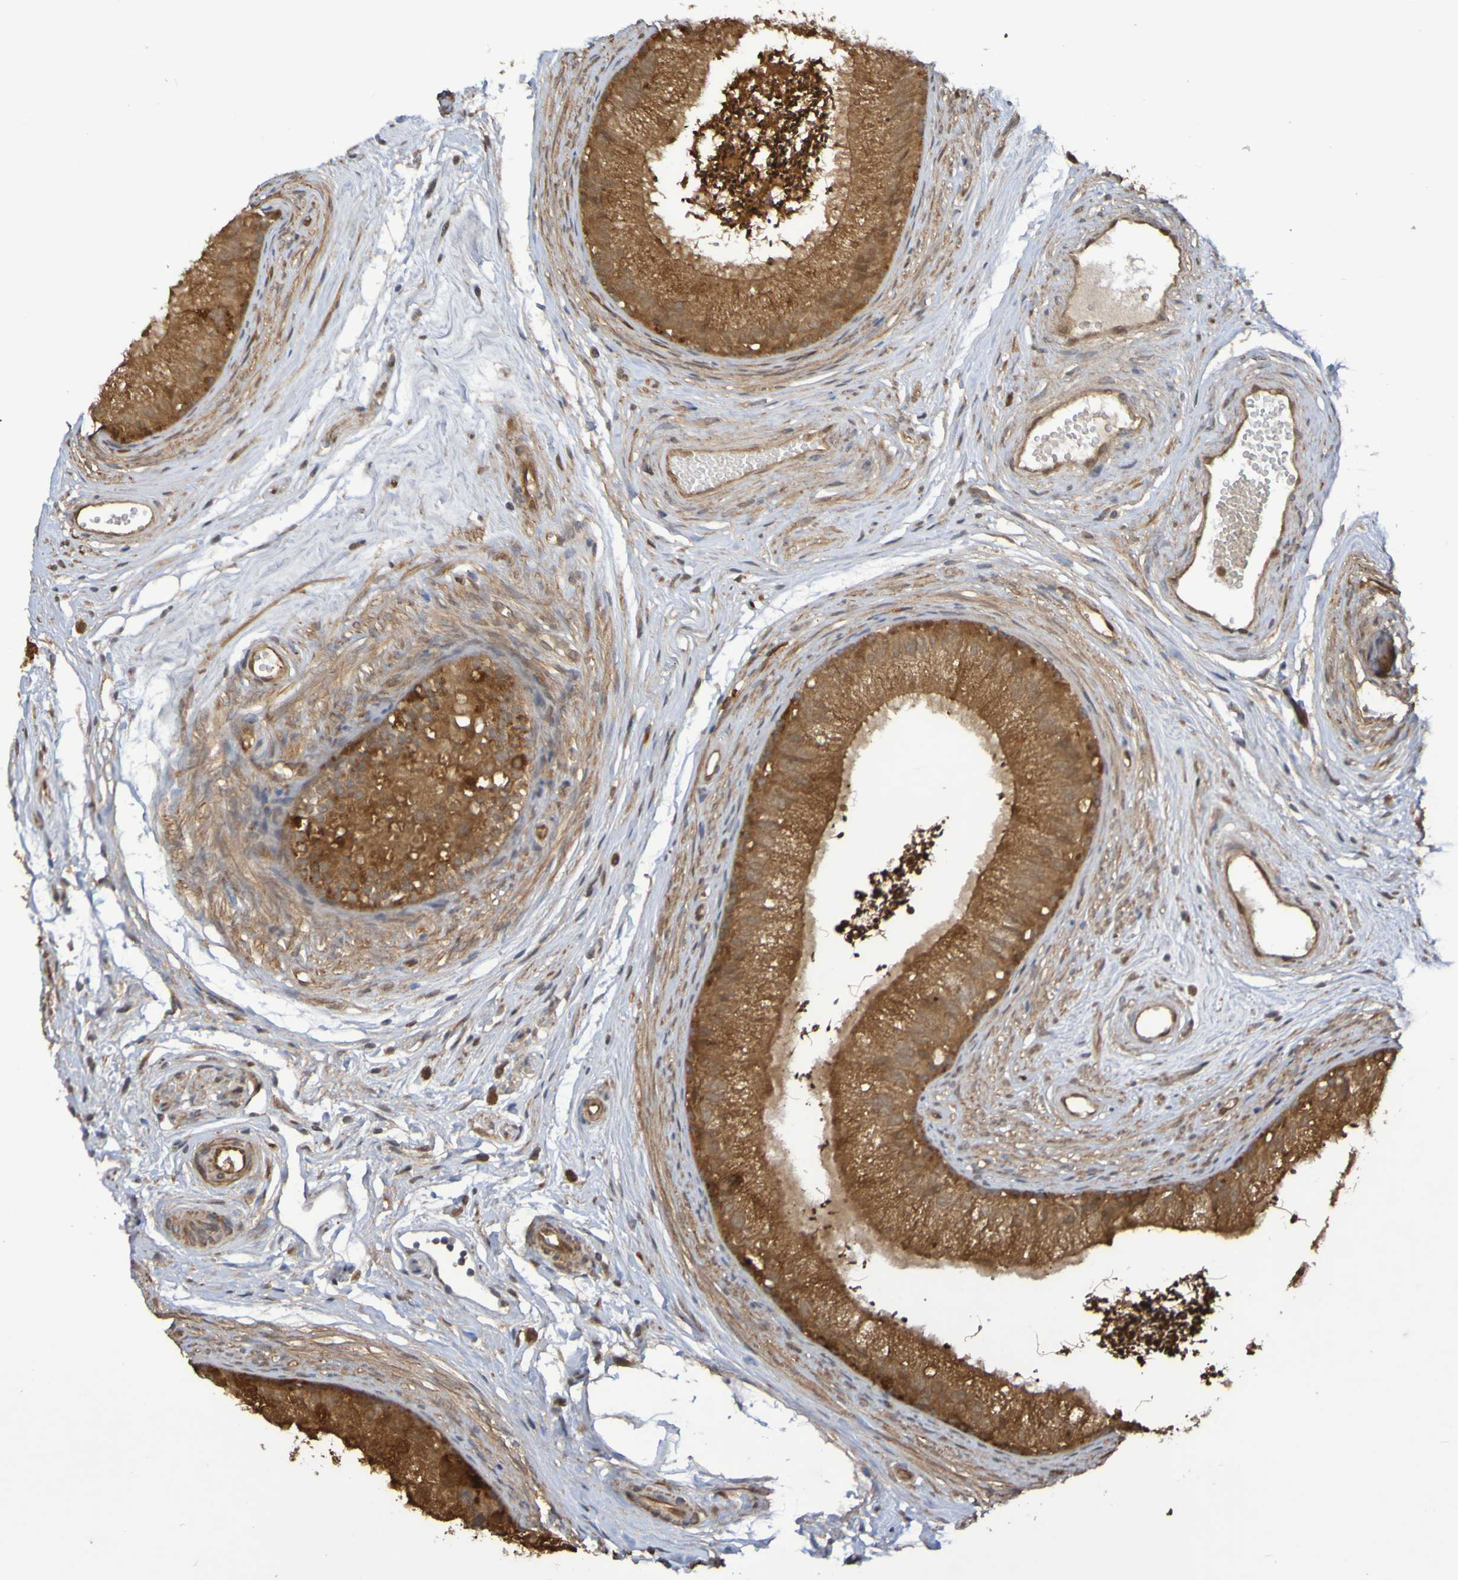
{"staining": {"intensity": "strong", "quantity": ">75%", "location": "cytoplasmic/membranous"}, "tissue": "epididymis", "cell_type": "Glandular cells", "image_type": "normal", "snomed": [{"axis": "morphology", "description": "Normal tissue, NOS"}, {"axis": "topography", "description": "Epididymis"}], "caption": "Strong cytoplasmic/membranous staining is appreciated in about >75% of glandular cells in normal epididymis. (brown staining indicates protein expression, while blue staining denotes nuclei).", "gene": "SERPINB6", "patient": {"sex": "male", "age": 56}}